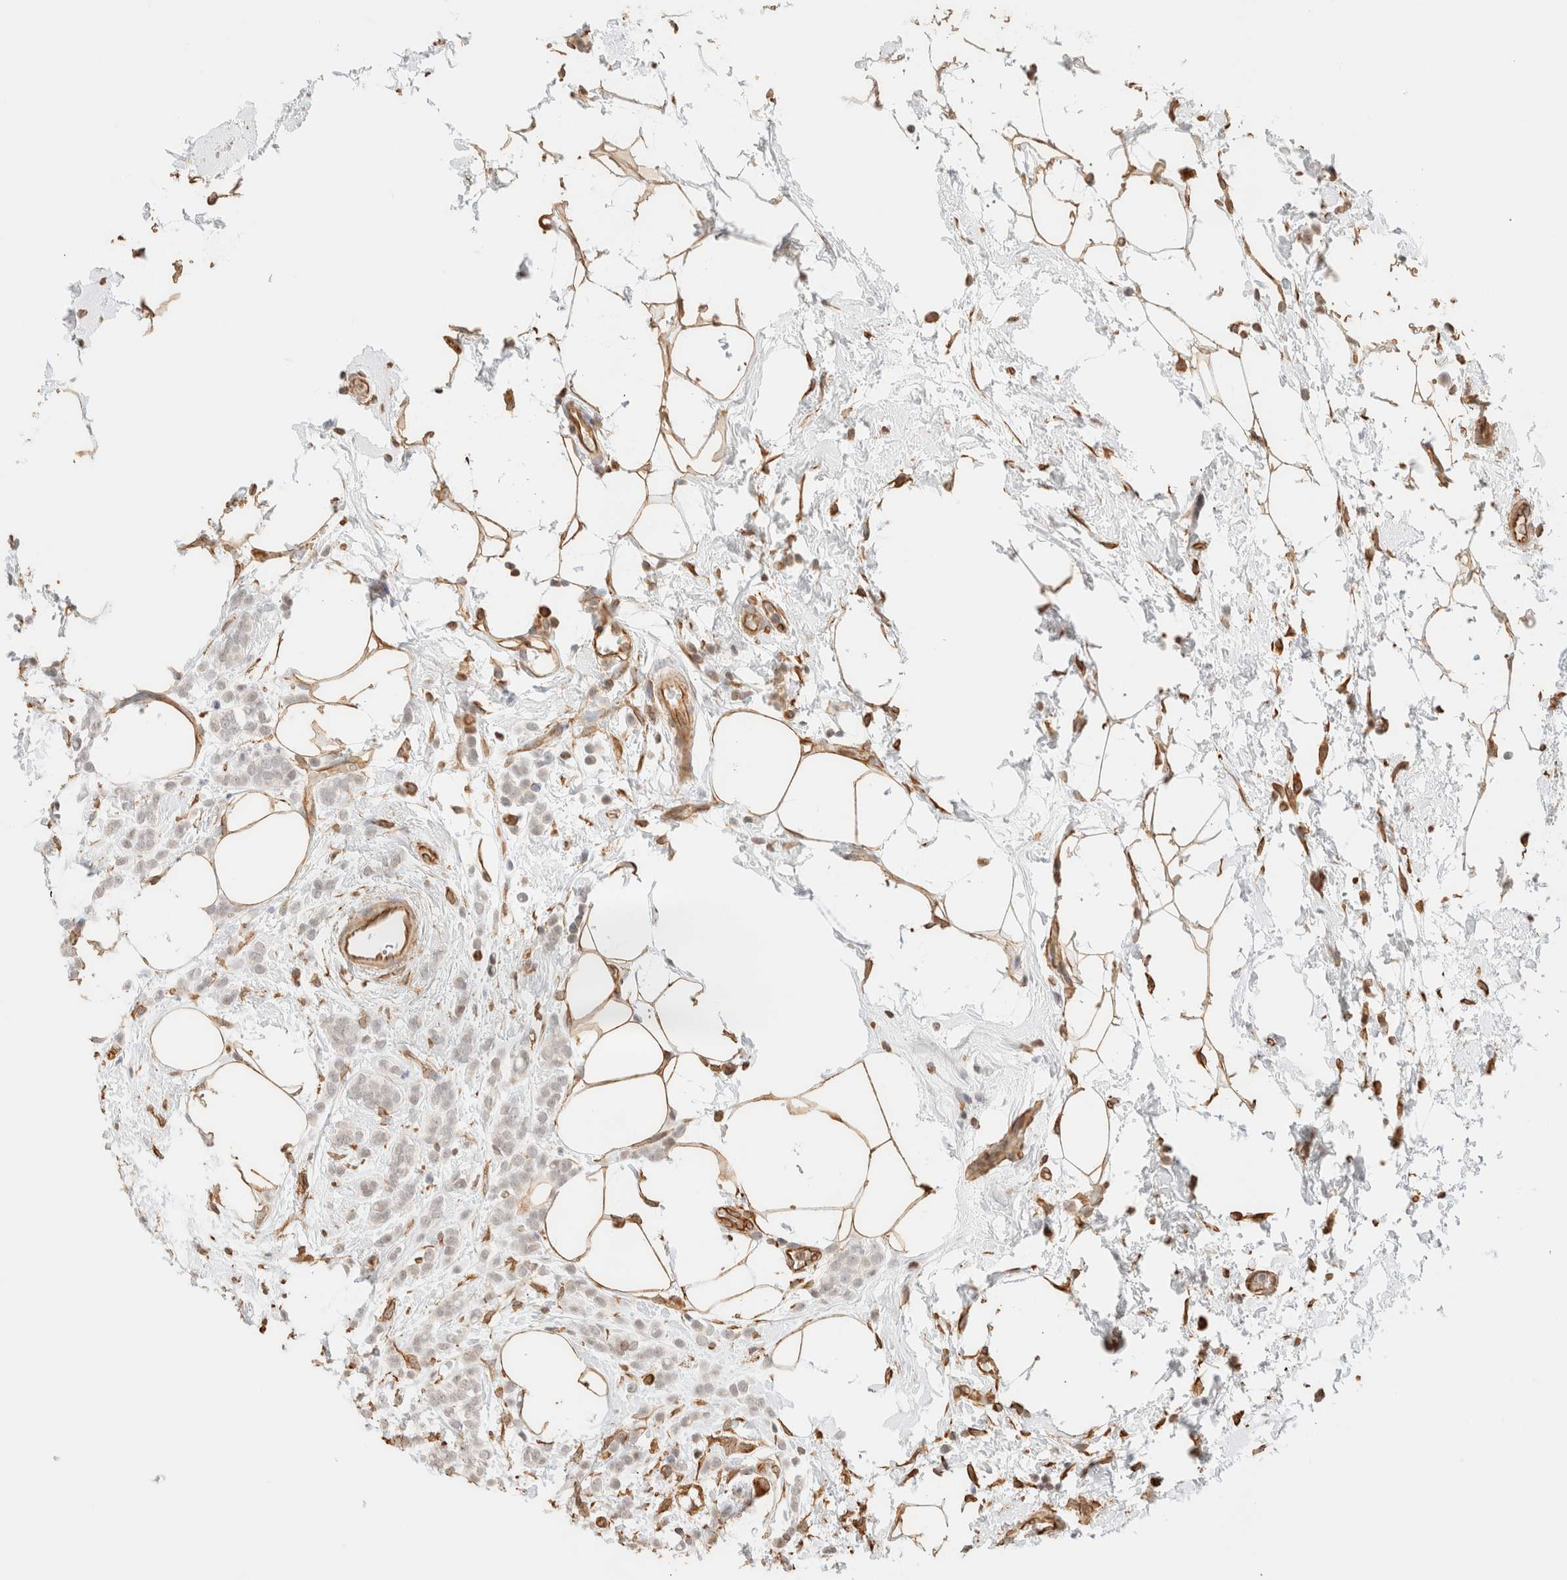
{"staining": {"intensity": "weak", "quantity": "<25%", "location": "cytoplasmic/membranous"}, "tissue": "breast cancer", "cell_type": "Tumor cells", "image_type": "cancer", "snomed": [{"axis": "morphology", "description": "Lobular carcinoma"}, {"axis": "topography", "description": "Breast"}], "caption": "An IHC image of breast lobular carcinoma is shown. There is no staining in tumor cells of breast lobular carcinoma.", "gene": "ARID5A", "patient": {"sex": "female", "age": 50}}